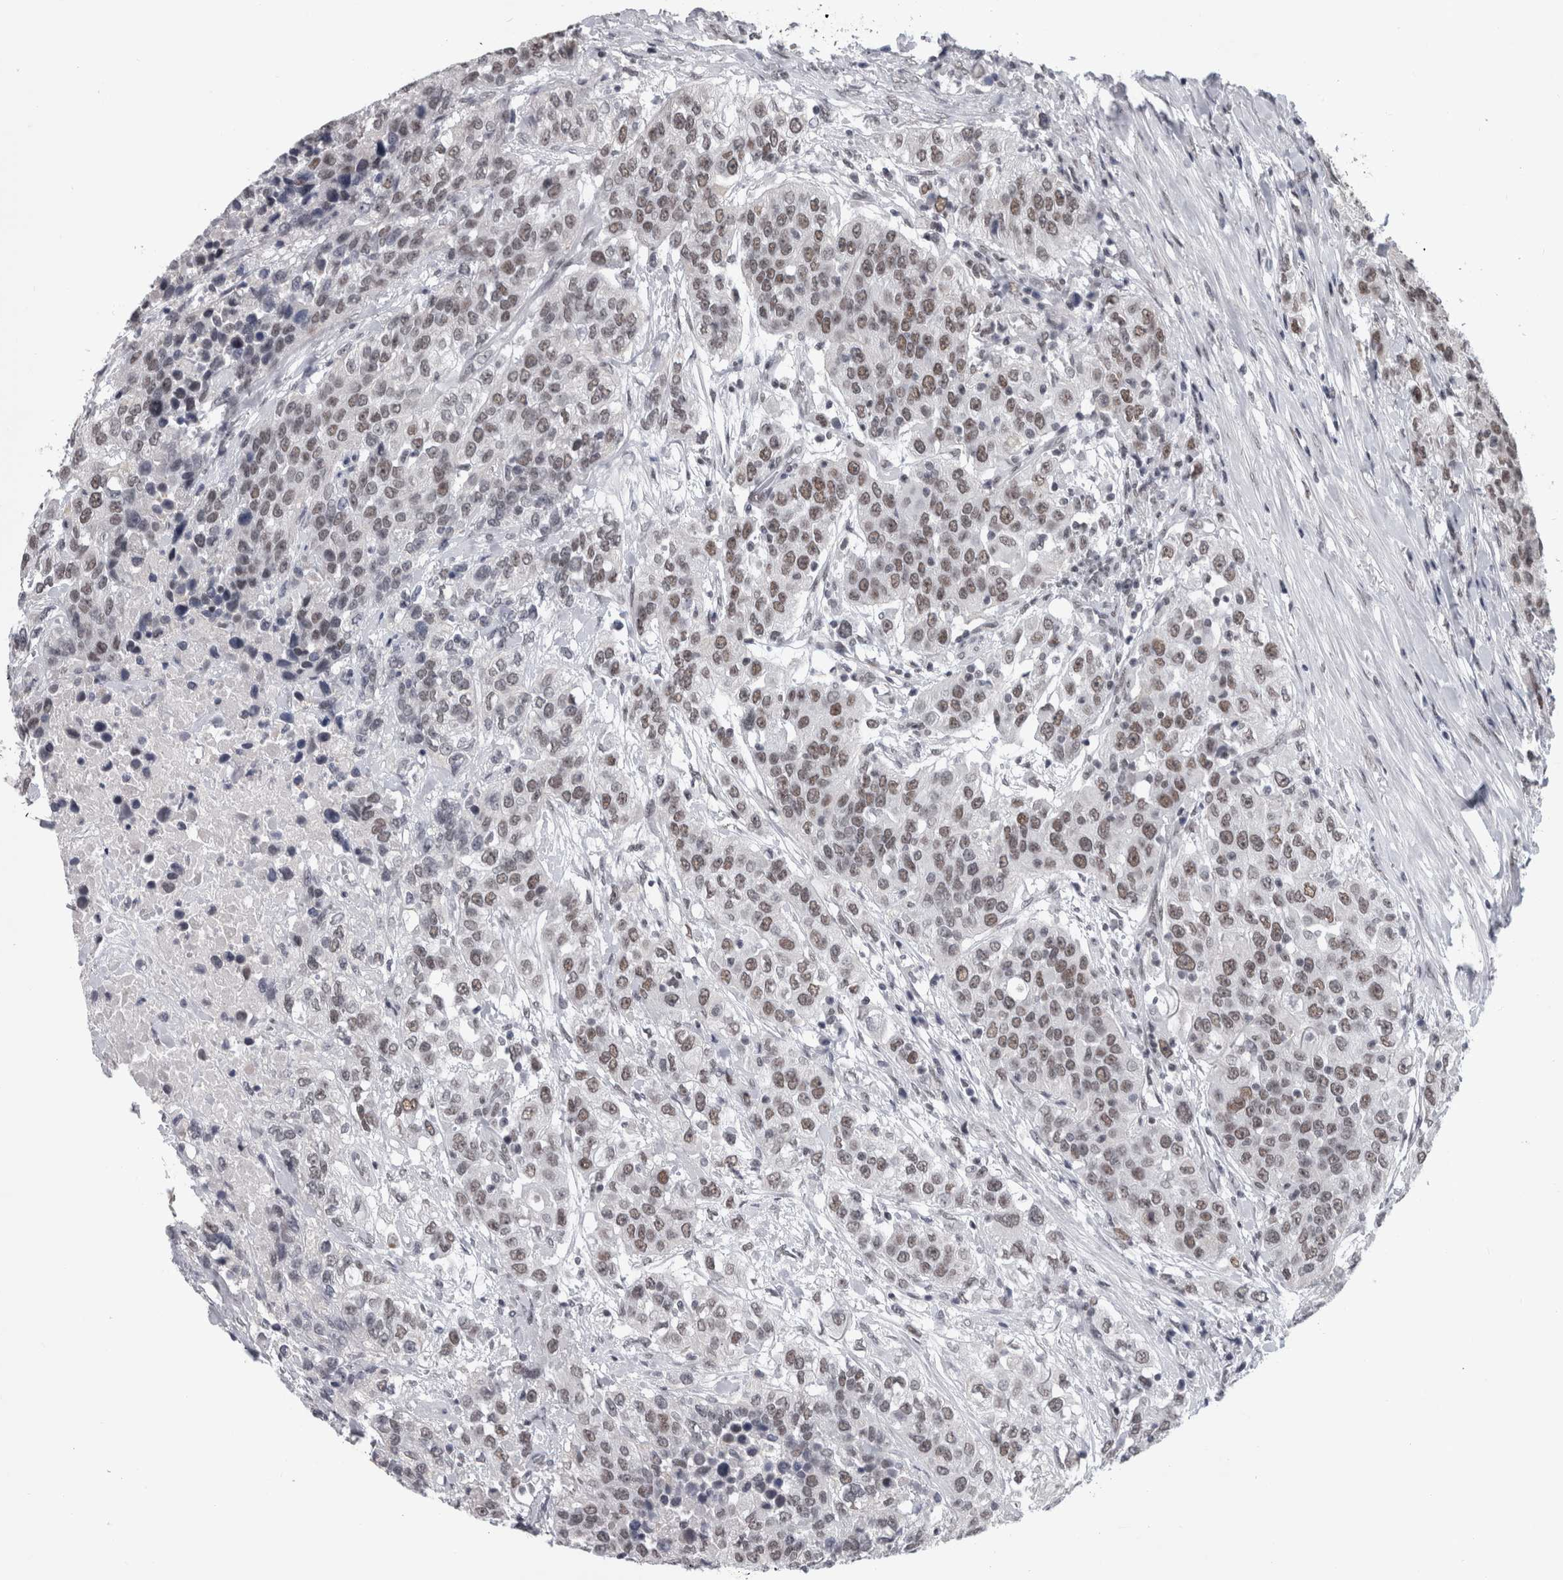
{"staining": {"intensity": "weak", "quantity": "25%-75%", "location": "nuclear"}, "tissue": "urothelial cancer", "cell_type": "Tumor cells", "image_type": "cancer", "snomed": [{"axis": "morphology", "description": "Urothelial carcinoma, High grade"}, {"axis": "topography", "description": "Urinary bladder"}], "caption": "About 25%-75% of tumor cells in human high-grade urothelial carcinoma reveal weak nuclear protein staining as visualized by brown immunohistochemical staining.", "gene": "ARID4B", "patient": {"sex": "female", "age": 80}}